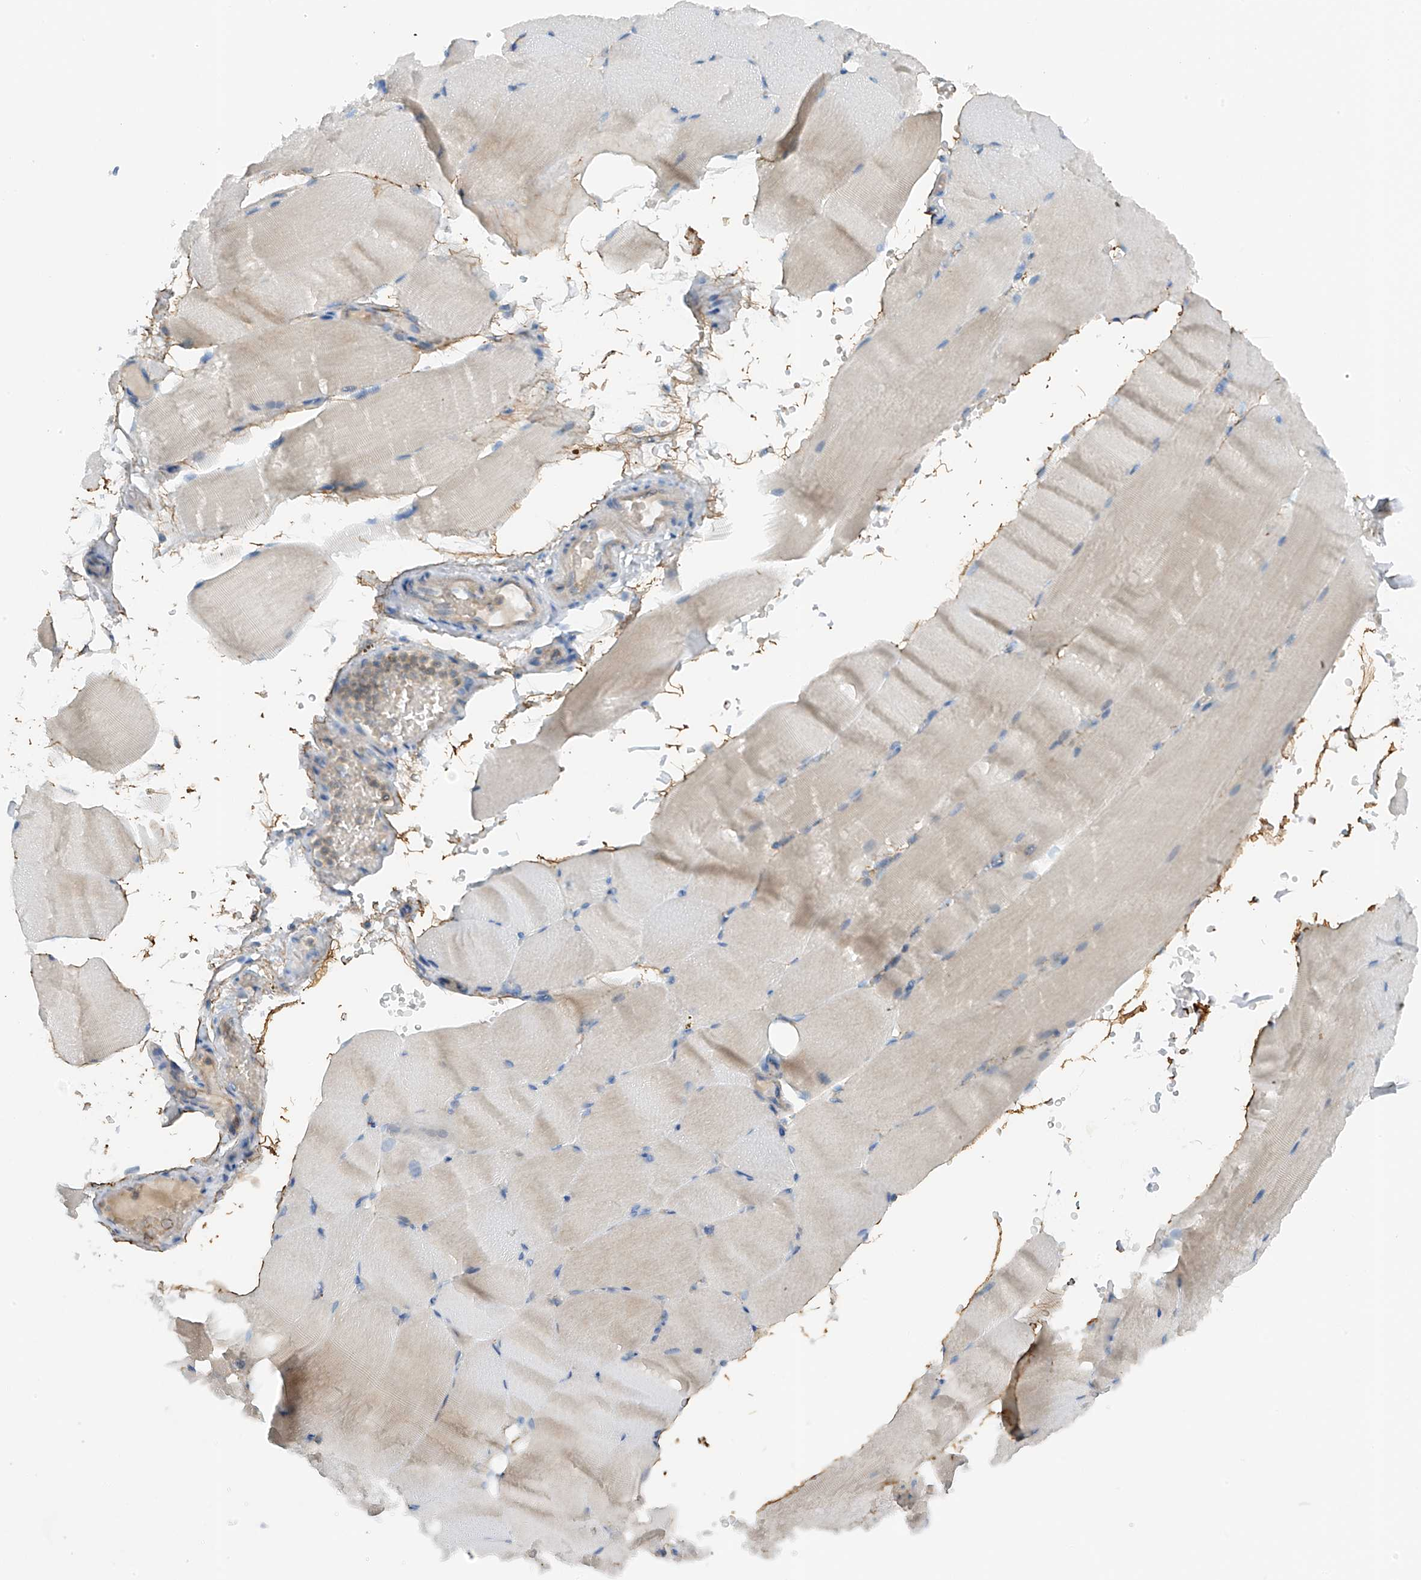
{"staining": {"intensity": "negative", "quantity": "none", "location": "none"}, "tissue": "skeletal muscle", "cell_type": "Myocytes", "image_type": "normal", "snomed": [{"axis": "morphology", "description": "Normal tissue, NOS"}, {"axis": "topography", "description": "Skeletal muscle"}, {"axis": "topography", "description": "Parathyroid gland"}], "caption": "Protein analysis of benign skeletal muscle displays no significant staining in myocytes.", "gene": "NALCN", "patient": {"sex": "female", "age": 37}}